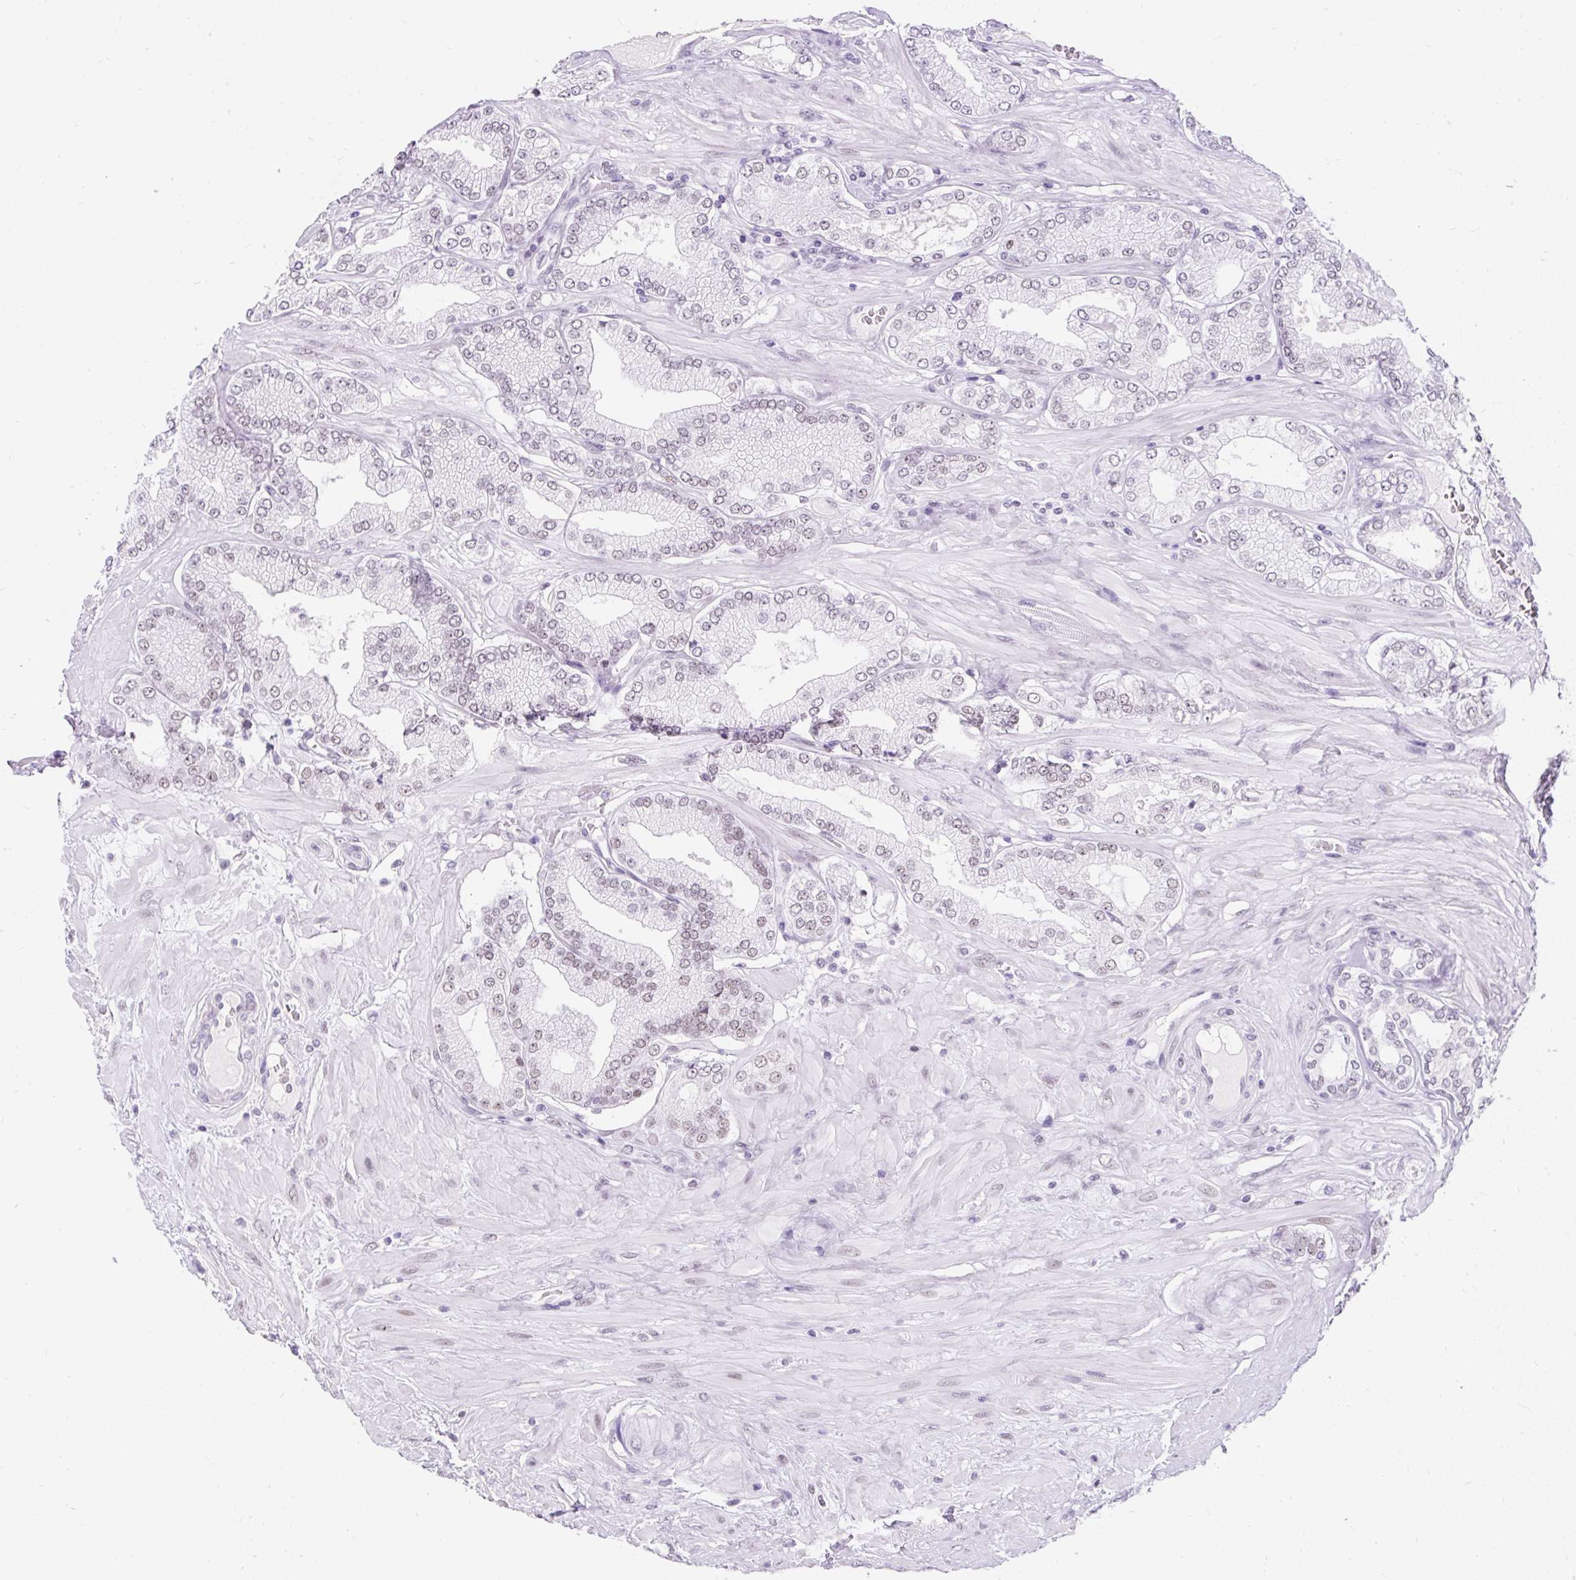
{"staining": {"intensity": "weak", "quantity": "<25%", "location": "nuclear"}, "tissue": "prostate cancer", "cell_type": "Tumor cells", "image_type": "cancer", "snomed": [{"axis": "morphology", "description": "Adenocarcinoma, High grade"}, {"axis": "topography", "description": "Prostate"}], "caption": "Human adenocarcinoma (high-grade) (prostate) stained for a protein using IHC exhibits no positivity in tumor cells.", "gene": "PLCXD2", "patient": {"sex": "male", "age": 68}}